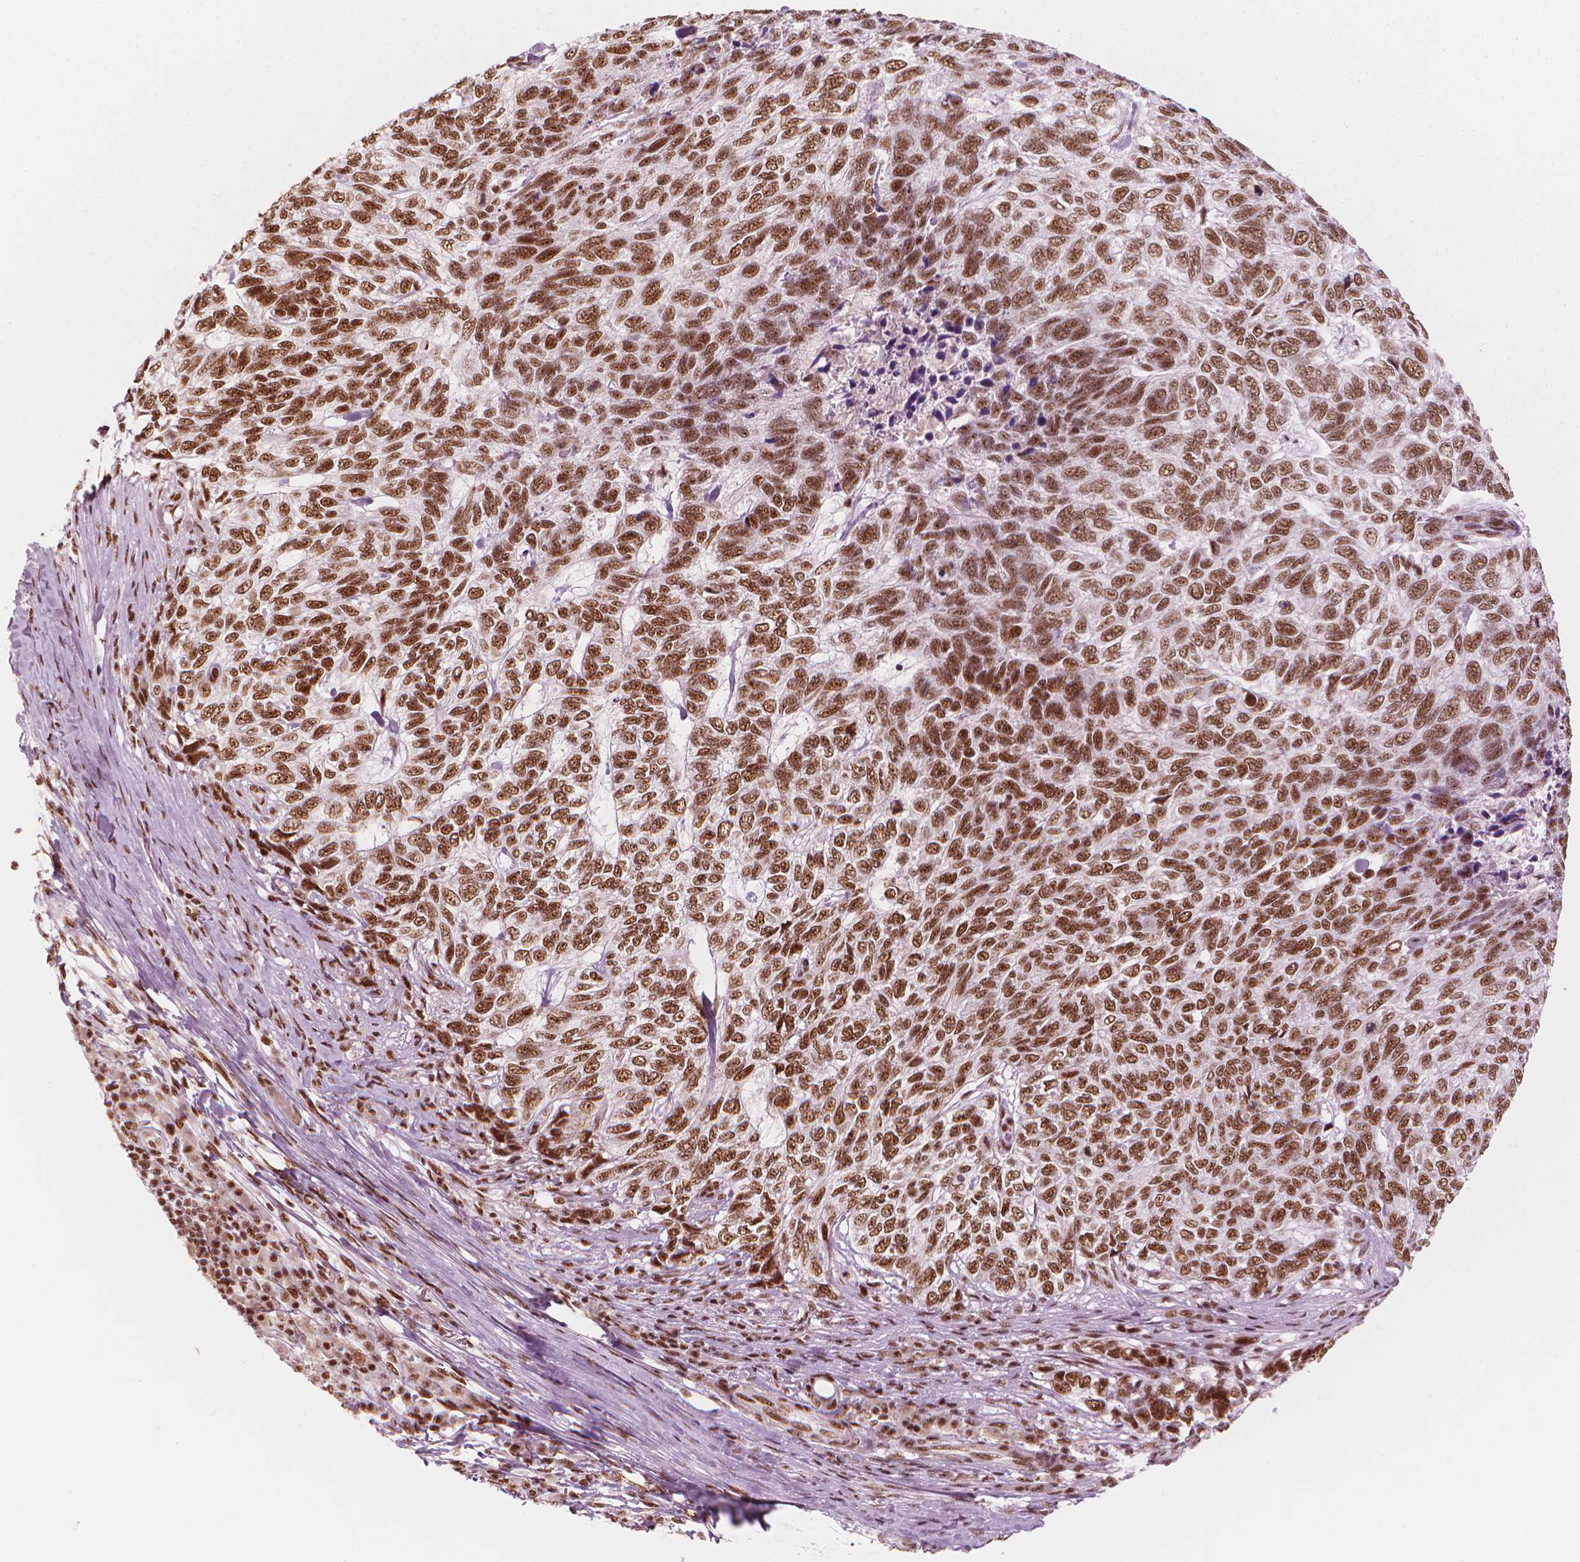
{"staining": {"intensity": "moderate", "quantity": ">75%", "location": "nuclear"}, "tissue": "skin cancer", "cell_type": "Tumor cells", "image_type": "cancer", "snomed": [{"axis": "morphology", "description": "Basal cell carcinoma"}, {"axis": "topography", "description": "Skin"}], "caption": "Skin cancer (basal cell carcinoma) stained with a protein marker shows moderate staining in tumor cells.", "gene": "ELF2", "patient": {"sex": "female", "age": 65}}